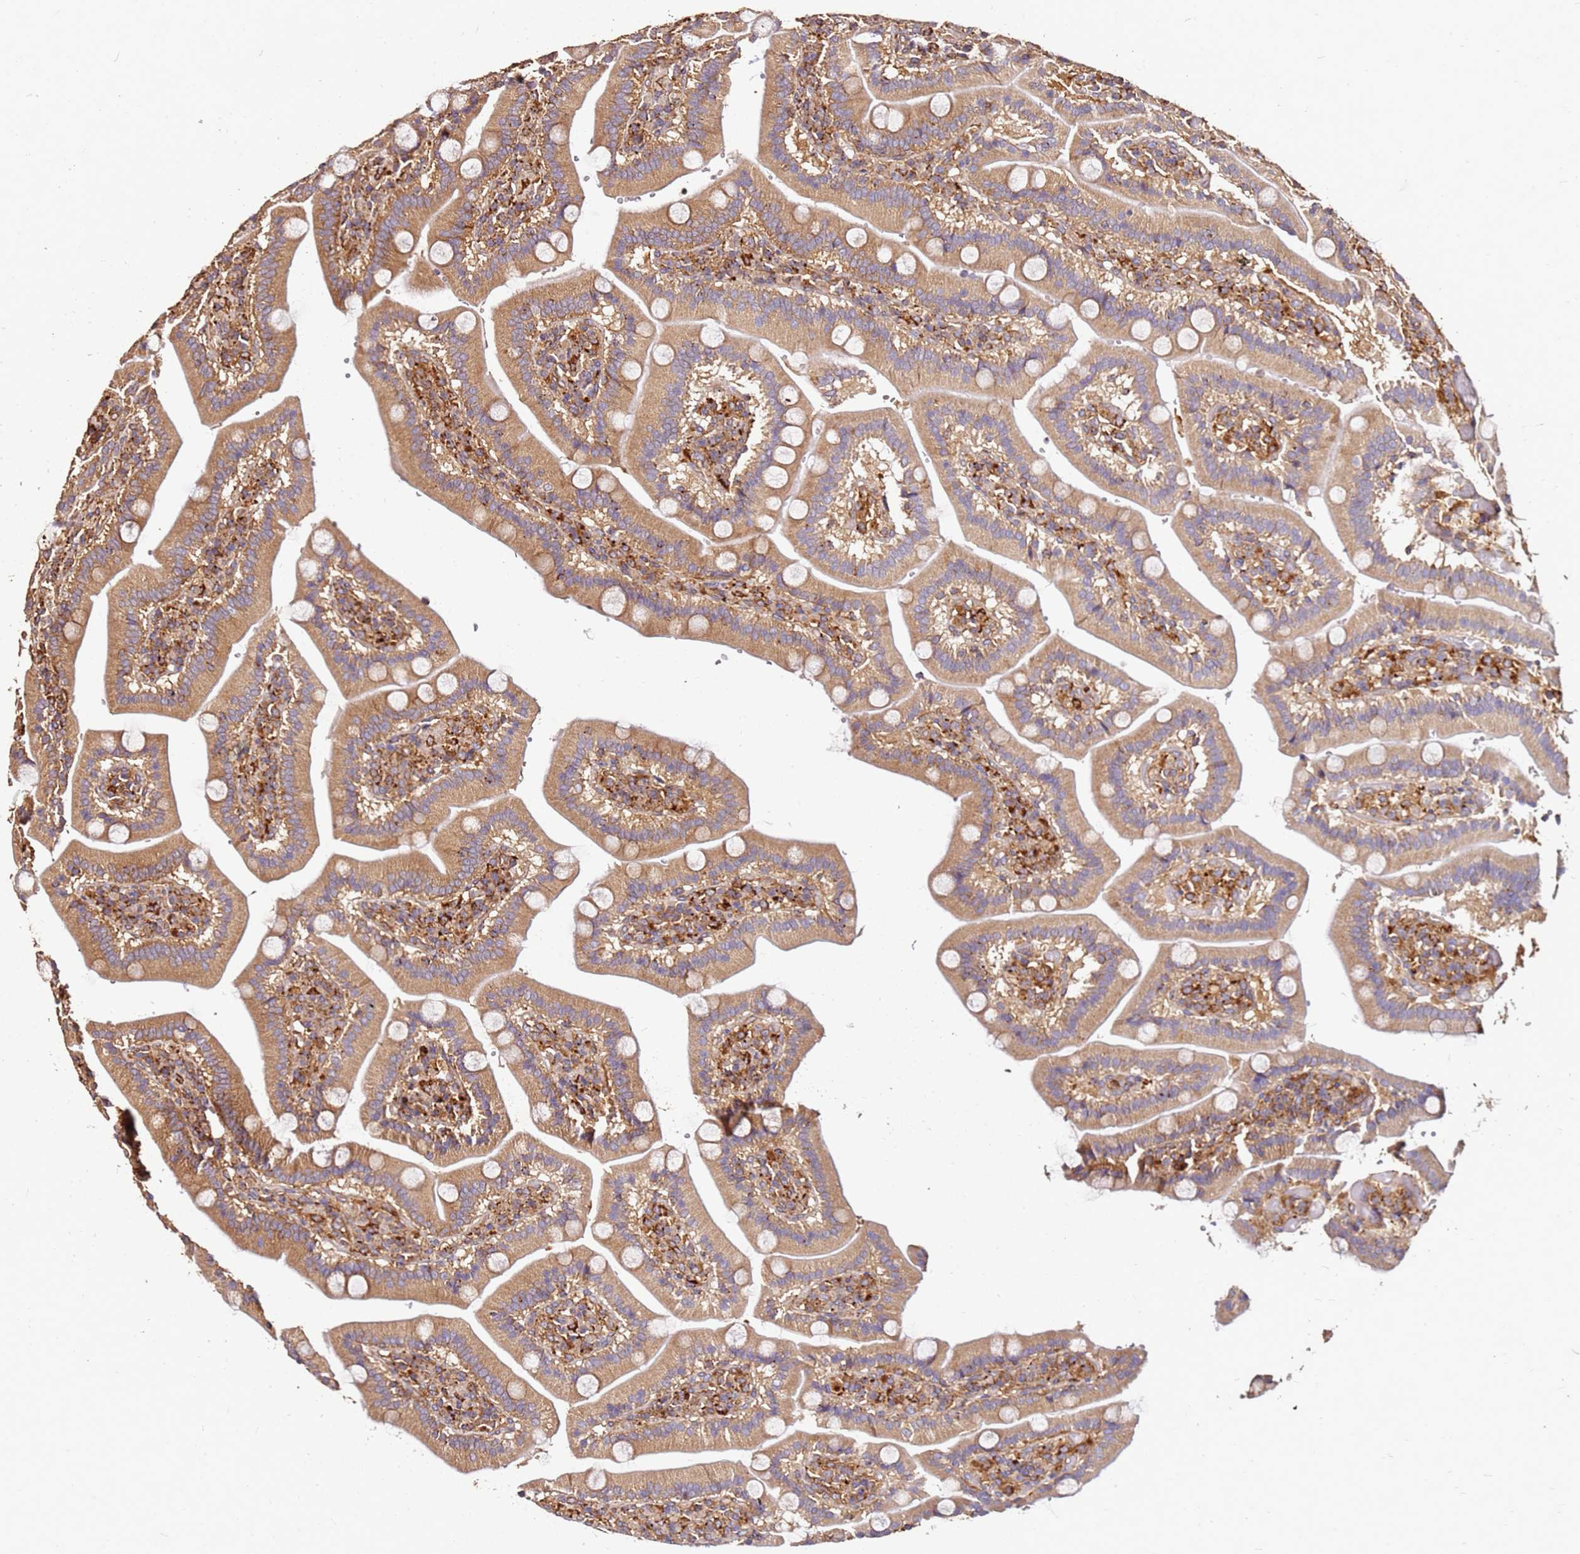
{"staining": {"intensity": "moderate", "quantity": ">75%", "location": "cytoplasmic/membranous"}, "tissue": "duodenum", "cell_type": "Glandular cells", "image_type": "normal", "snomed": [{"axis": "morphology", "description": "Normal tissue, NOS"}, {"axis": "topography", "description": "Duodenum"}], "caption": "About >75% of glandular cells in unremarkable human duodenum display moderate cytoplasmic/membranous protein staining as visualized by brown immunohistochemical staining.", "gene": "DVL3", "patient": {"sex": "female", "age": 62}}